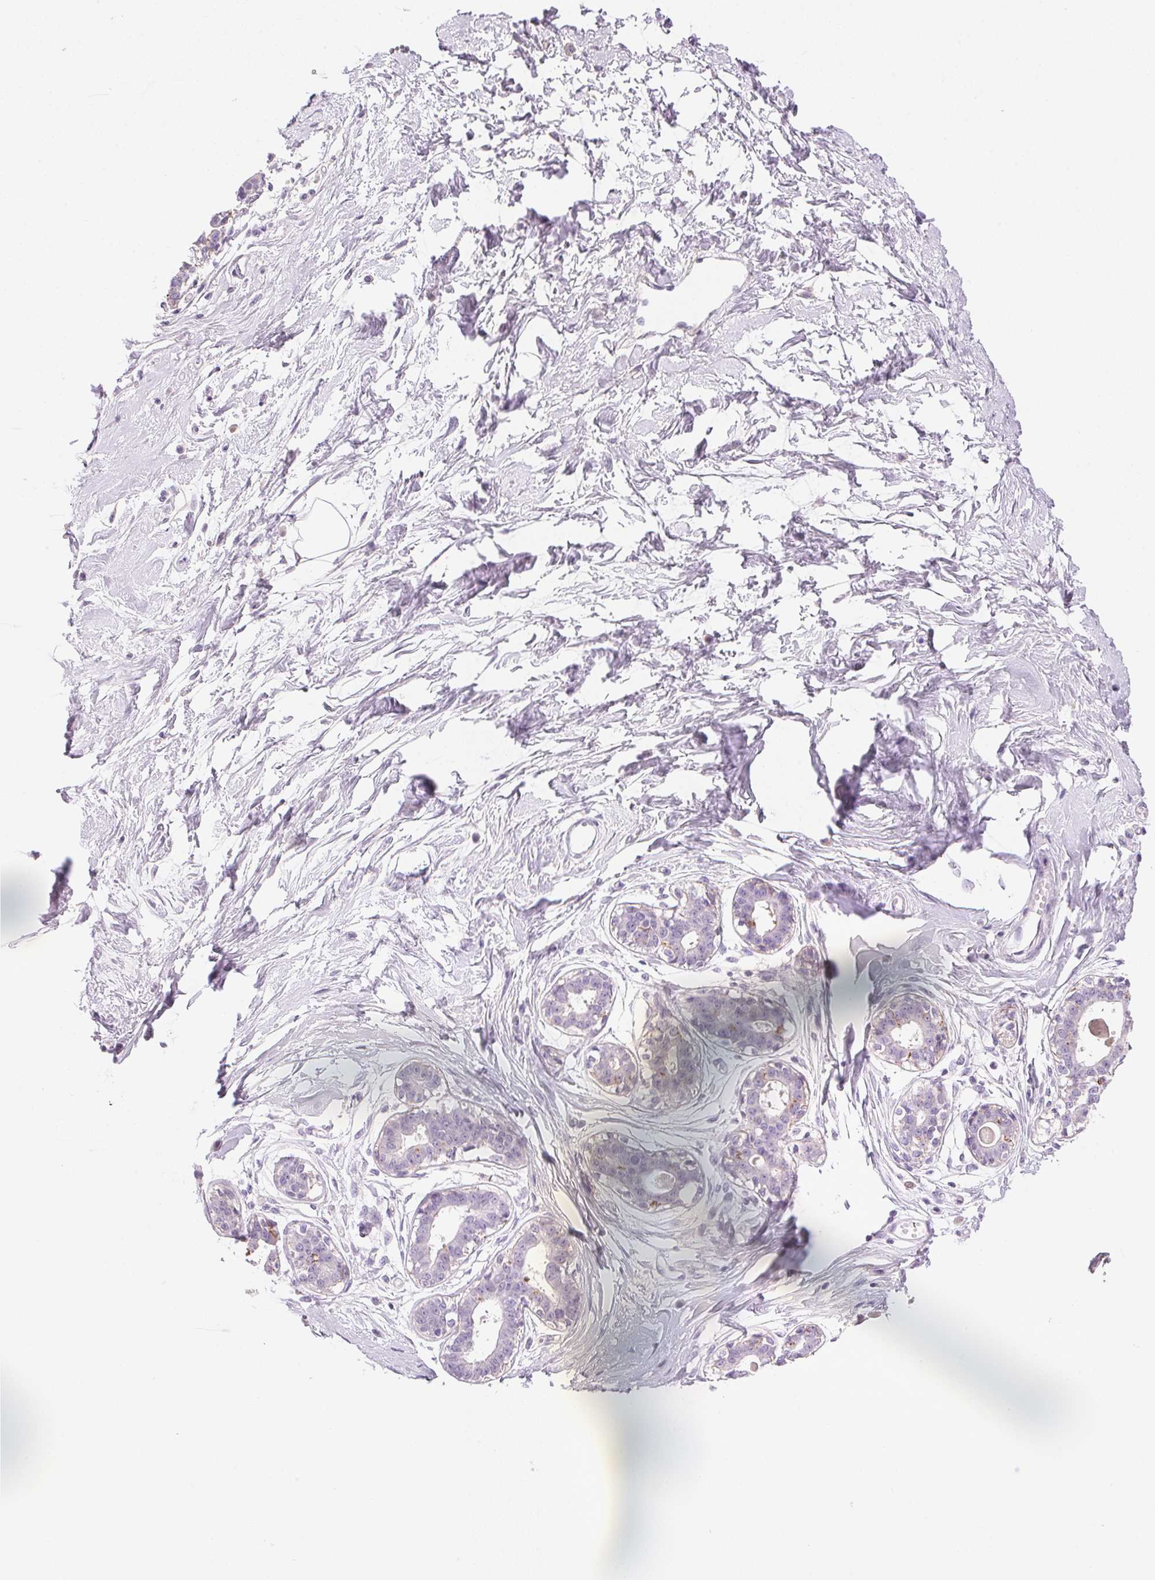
{"staining": {"intensity": "negative", "quantity": "none", "location": "none"}, "tissue": "breast", "cell_type": "Adipocytes", "image_type": "normal", "snomed": [{"axis": "morphology", "description": "Normal tissue, NOS"}, {"axis": "topography", "description": "Breast"}], "caption": "IHC image of benign human breast stained for a protein (brown), which demonstrates no expression in adipocytes.", "gene": "TEKT1", "patient": {"sex": "female", "age": 45}}